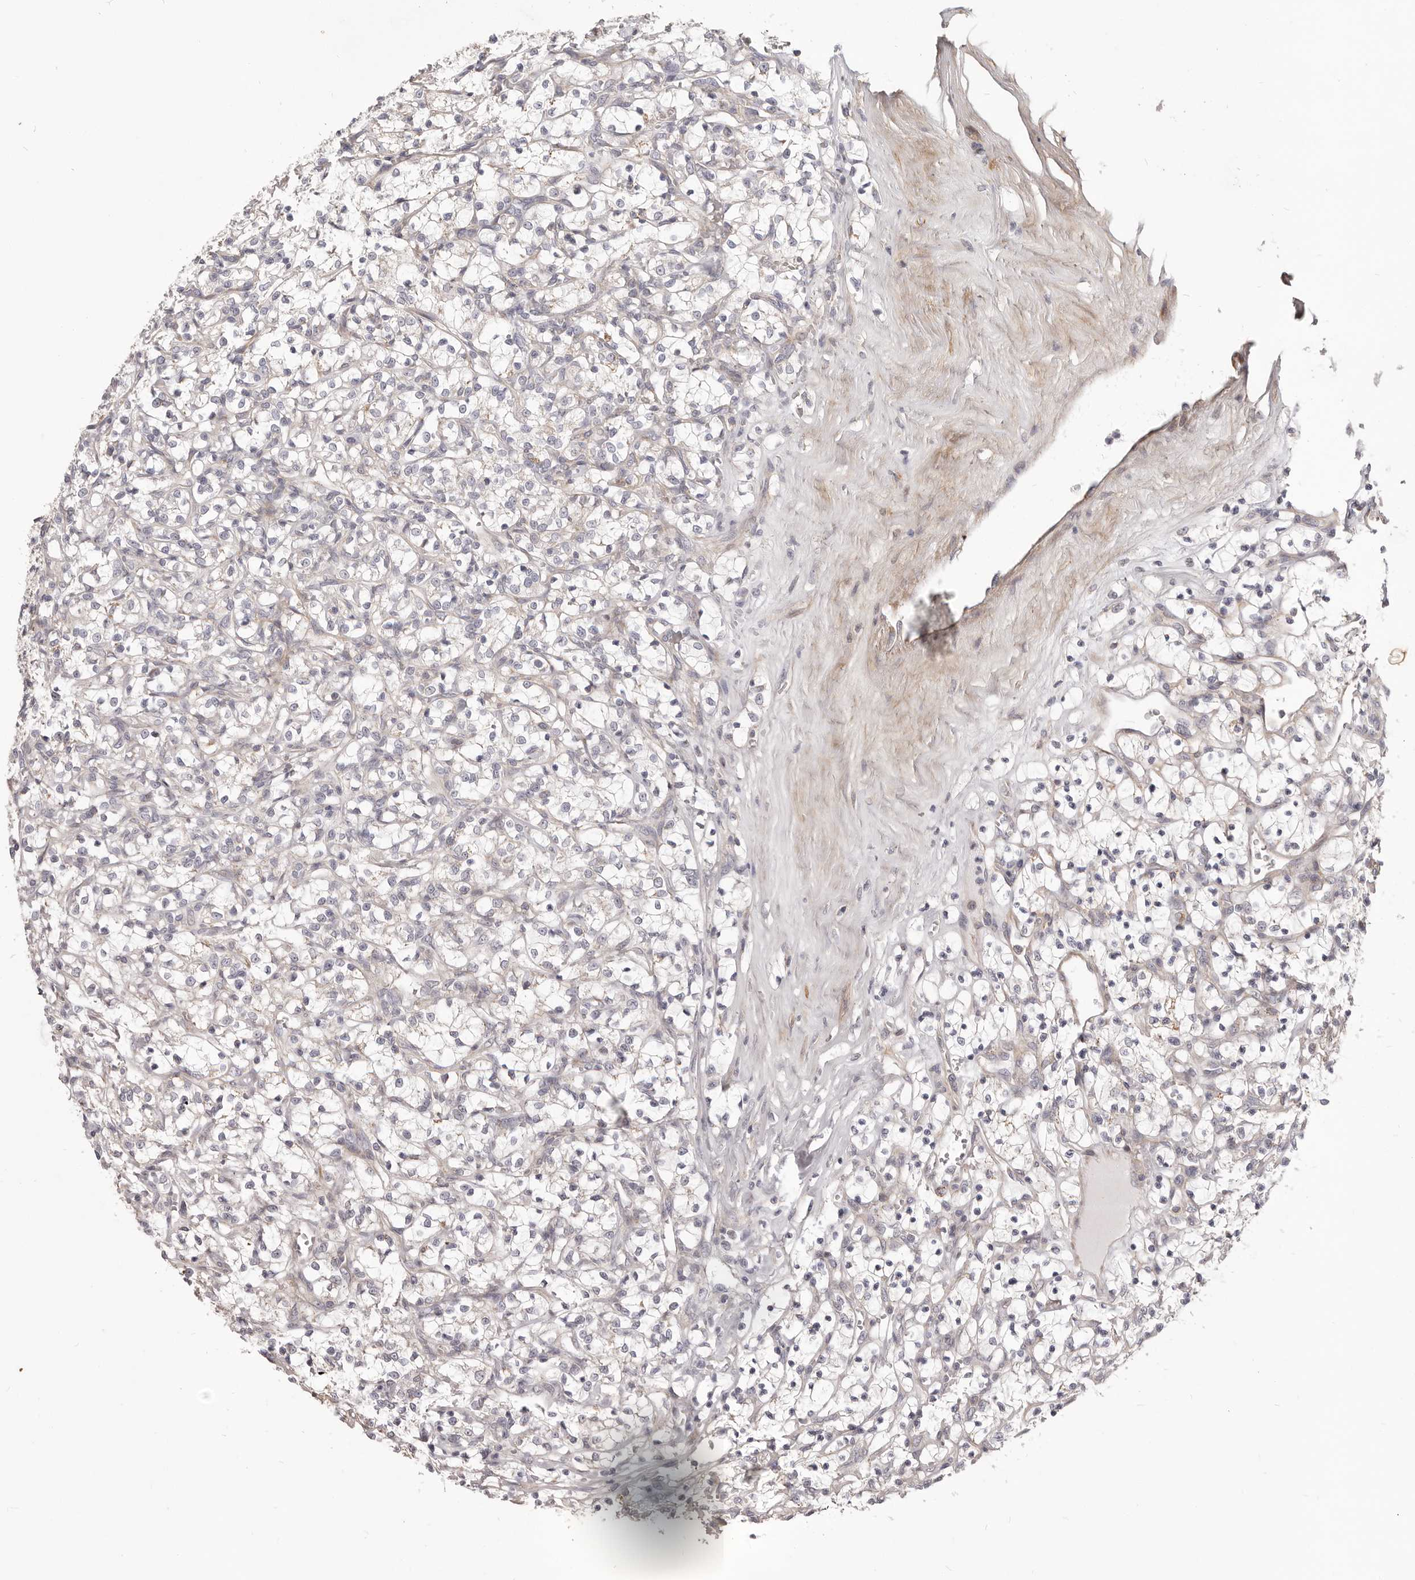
{"staining": {"intensity": "negative", "quantity": "none", "location": "none"}, "tissue": "renal cancer", "cell_type": "Tumor cells", "image_type": "cancer", "snomed": [{"axis": "morphology", "description": "Adenocarcinoma, NOS"}, {"axis": "topography", "description": "Kidney"}], "caption": "High power microscopy histopathology image of an IHC histopathology image of renal cancer (adenocarcinoma), revealing no significant expression in tumor cells.", "gene": "MRPS10", "patient": {"sex": "female", "age": 69}}